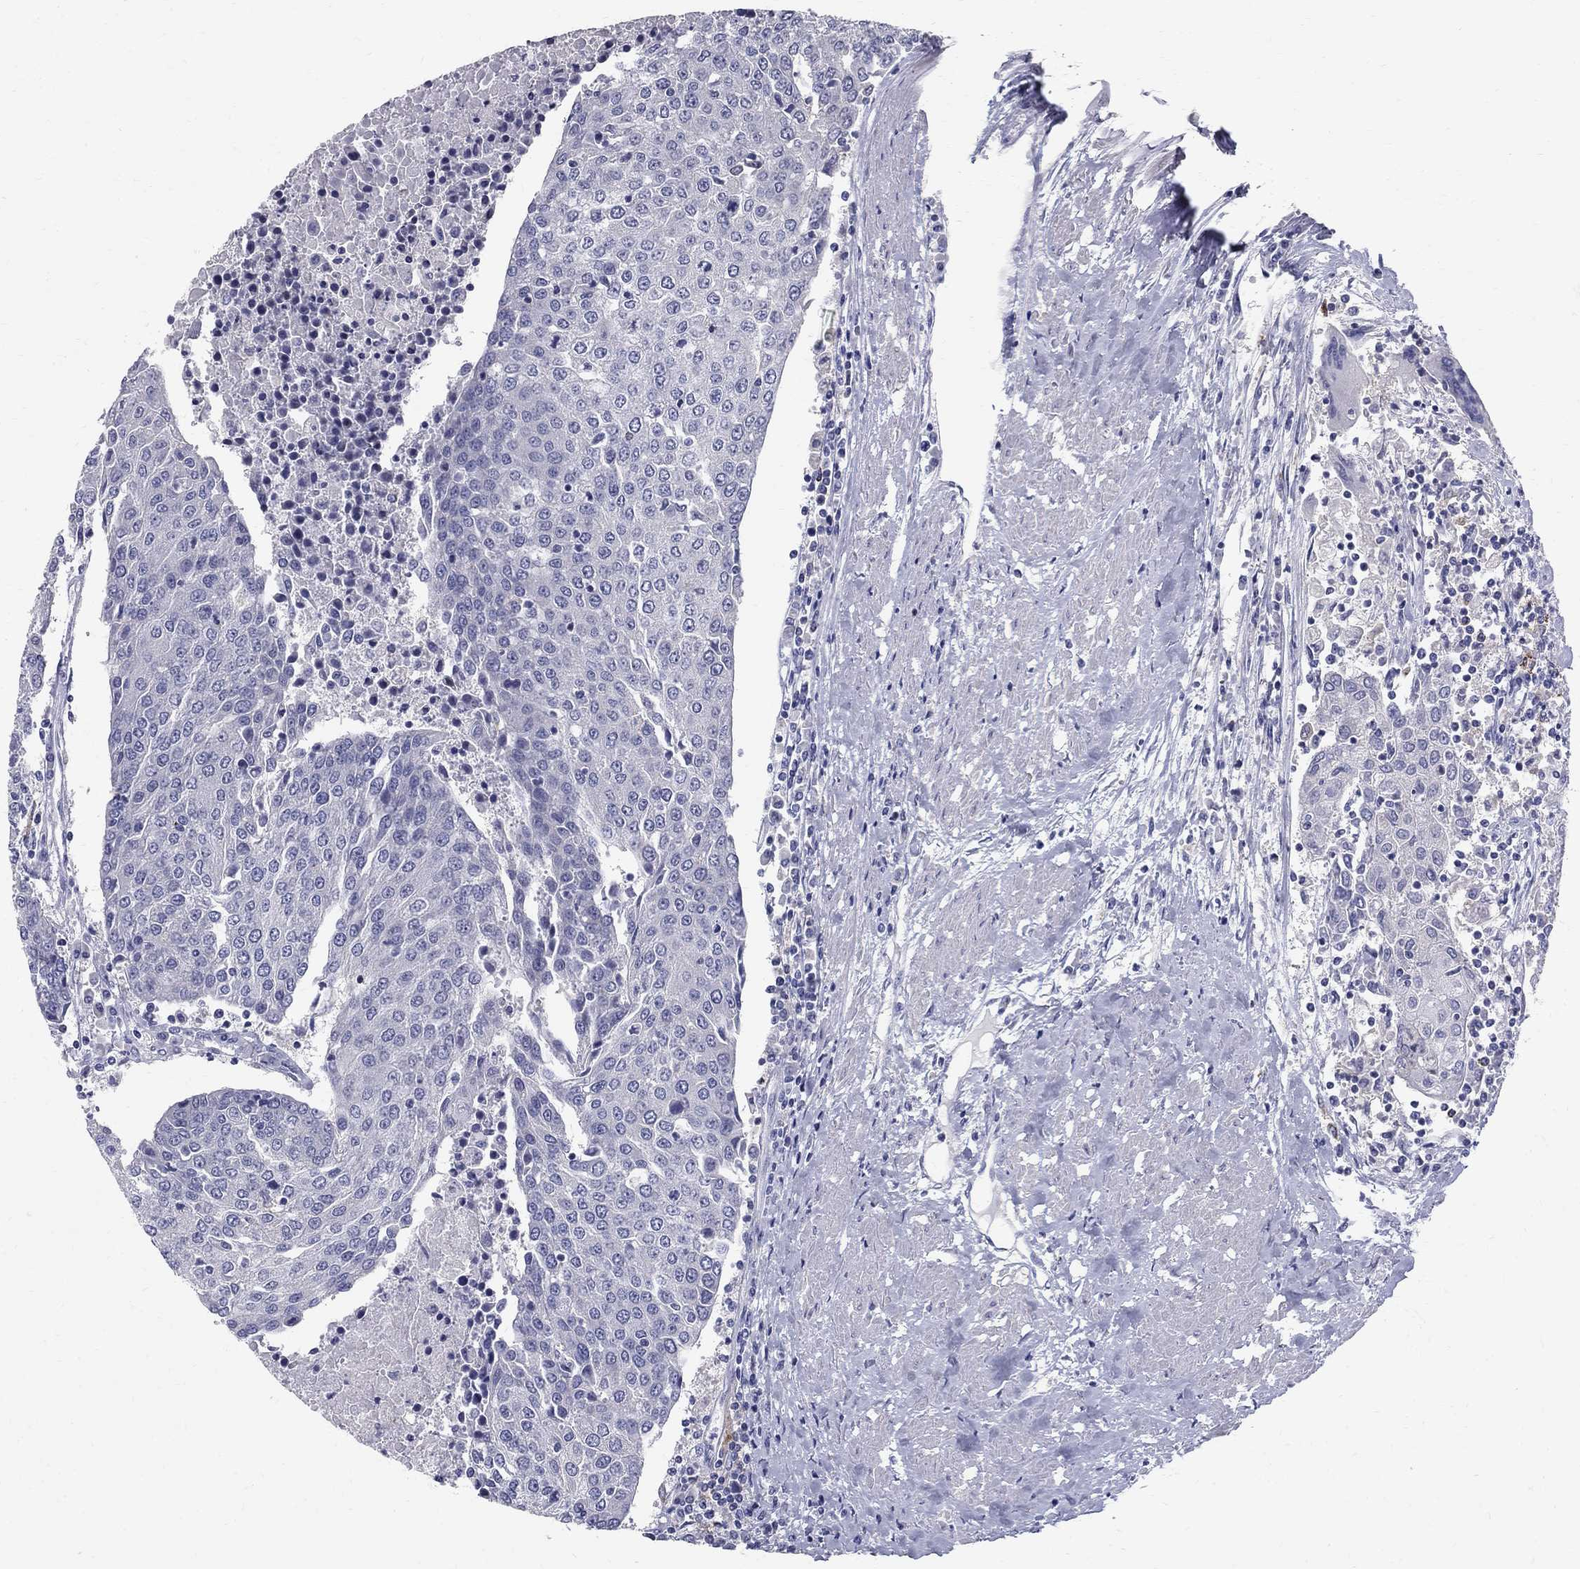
{"staining": {"intensity": "negative", "quantity": "none", "location": "none"}, "tissue": "urothelial cancer", "cell_type": "Tumor cells", "image_type": "cancer", "snomed": [{"axis": "morphology", "description": "Urothelial carcinoma, High grade"}, {"axis": "topography", "description": "Urinary bladder"}], "caption": "Tumor cells show no significant positivity in urothelial cancer. (Brightfield microscopy of DAB immunohistochemistry (IHC) at high magnification).", "gene": "TP53TG5", "patient": {"sex": "female", "age": 85}}